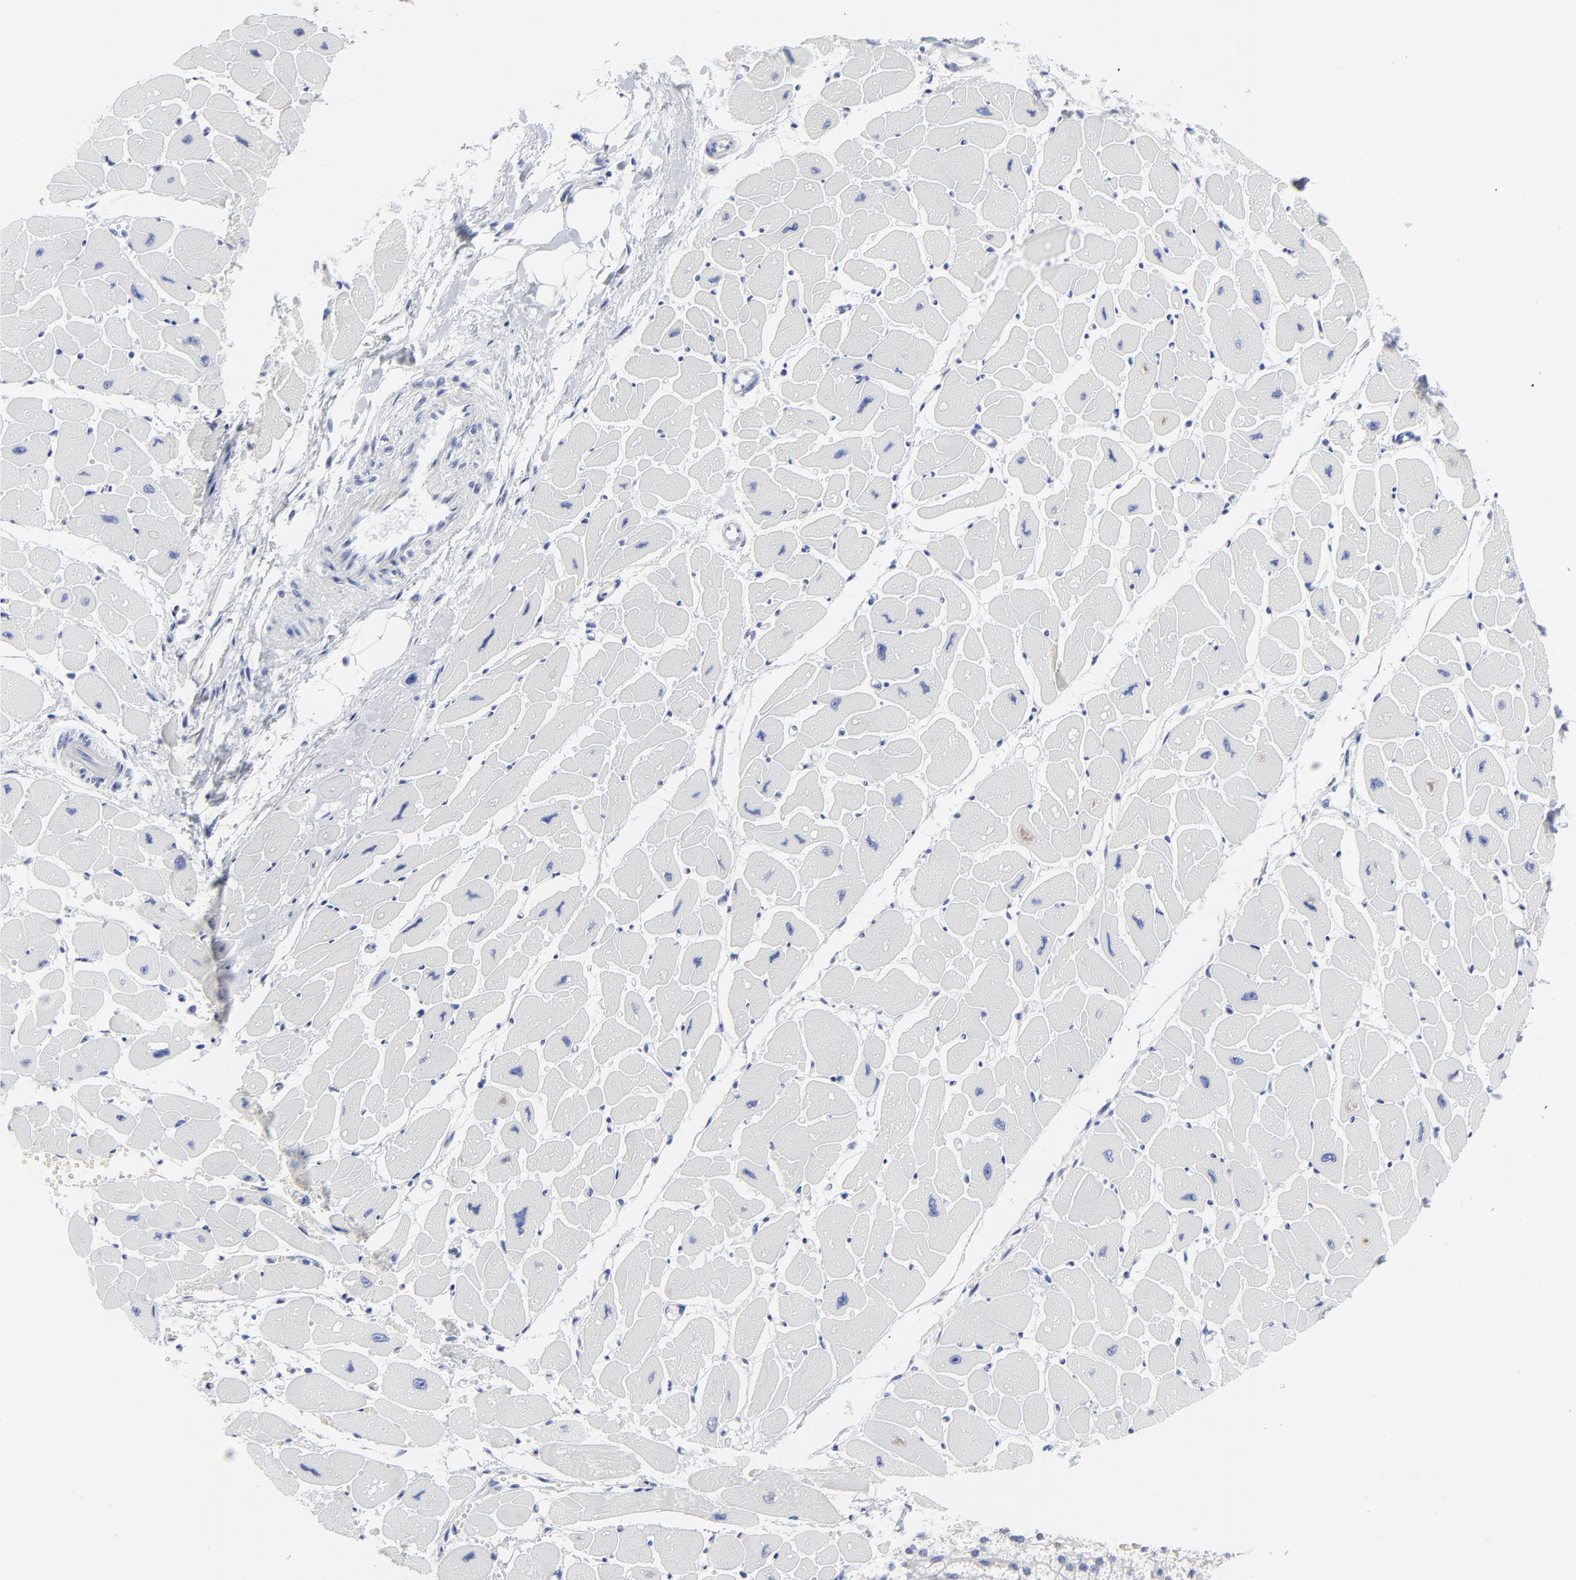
{"staining": {"intensity": "negative", "quantity": "none", "location": "none"}, "tissue": "heart muscle", "cell_type": "Cardiomyocytes", "image_type": "normal", "snomed": [{"axis": "morphology", "description": "Normal tissue, NOS"}, {"axis": "topography", "description": "Heart"}], "caption": "Cardiomyocytes show no significant protein positivity in normal heart muscle.", "gene": "STAT2", "patient": {"sex": "female", "age": 54}}